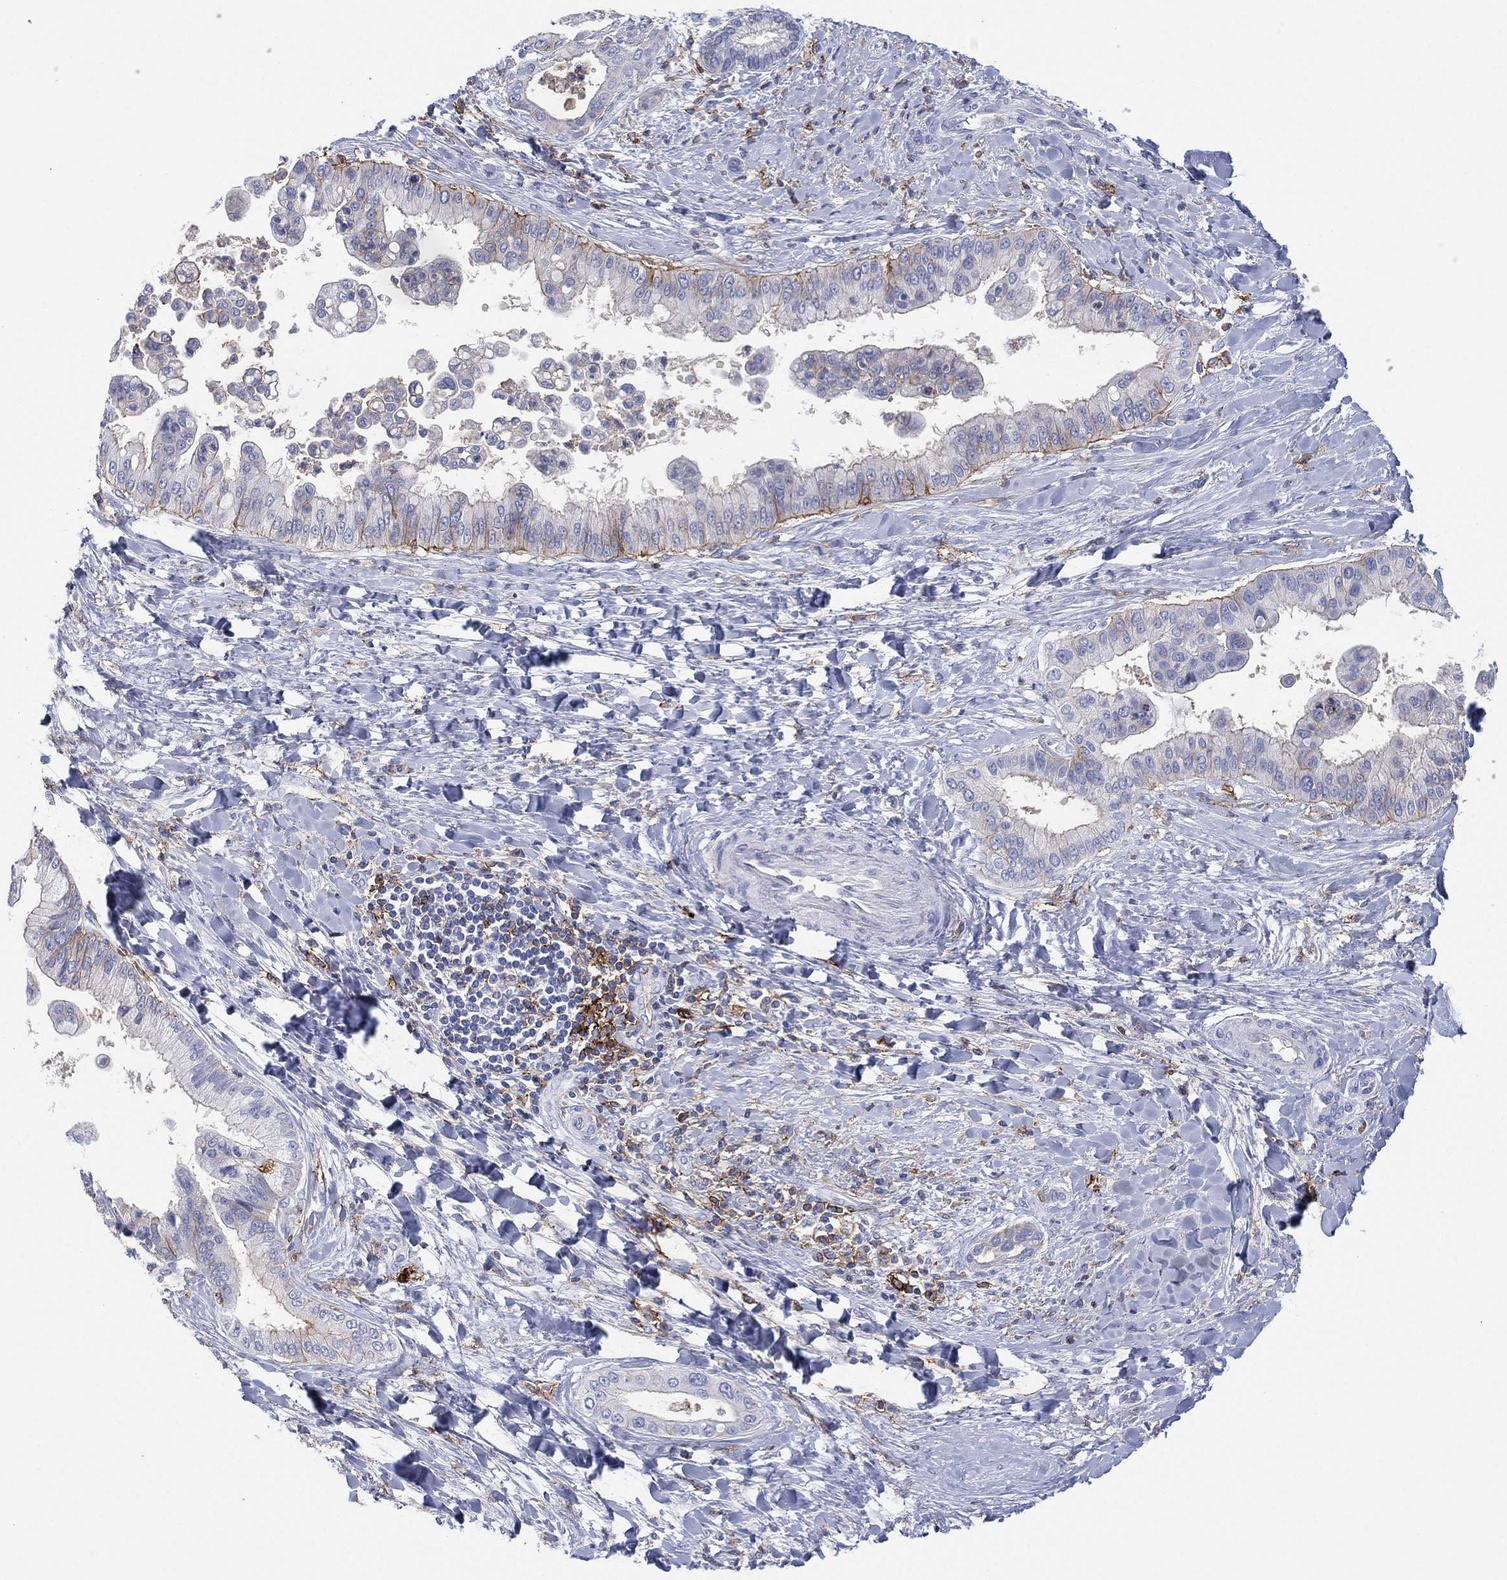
{"staining": {"intensity": "negative", "quantity": "none", "location": "none"}, "tissue": "liver cancer", "cell_type": "Tumor cells", "image_type": "cancer", "snomed": [{"axis": "morphology", "description": "Cholangiocarcinoma"}, {"axis": "topography", "description": "Liver"}], "caption": "Micrograph shows no significant protein expression in tumor cells of liver cholangiocarcinoma.", "gene": "SELPLG", "patient": {"sex": "female", "age": 54}}